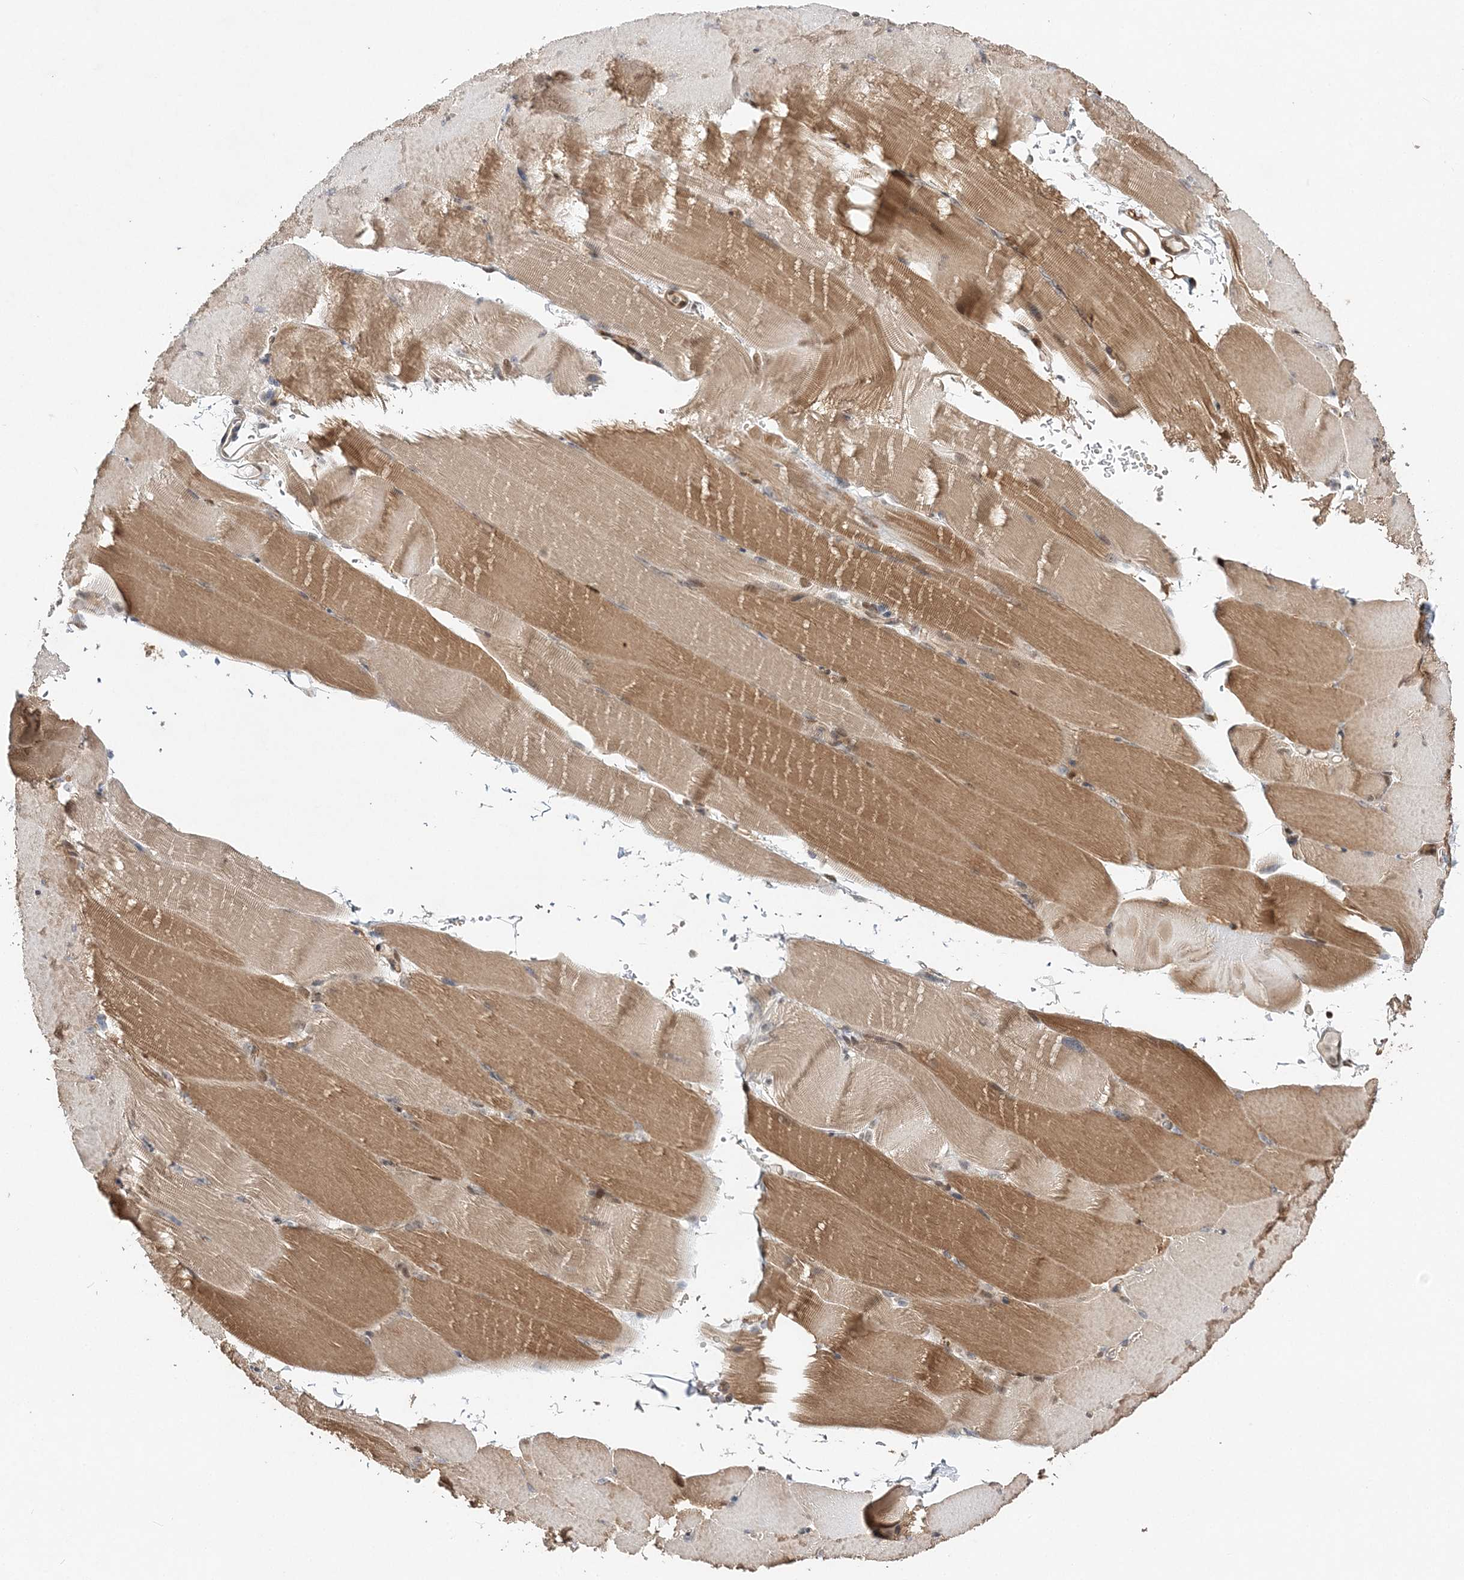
{"staining": {"intensity": "moderate", "quantity": "25%-75%", "location": "cytoplasmic/membranous"}, "tissue": "skeletal muscle", "cell_type": "Myocytes", "image_type": "normal", "snomed": [{"axis": "morphology", "description": "Normal tissue, NOS"}, {"axis": "topography", "description": "Skeletal muscle"}, {"axis": "topography", "description": "Parathyroid gland"}], "caption": "IHC of unremarkable skeletal muscle demonstrates medium levels of moderate cytoplasmic/membranous expression in about 25%-75% of myocytes.", "gene": "NIF3L1", "patient": {"sex": "female", "age": 37}}